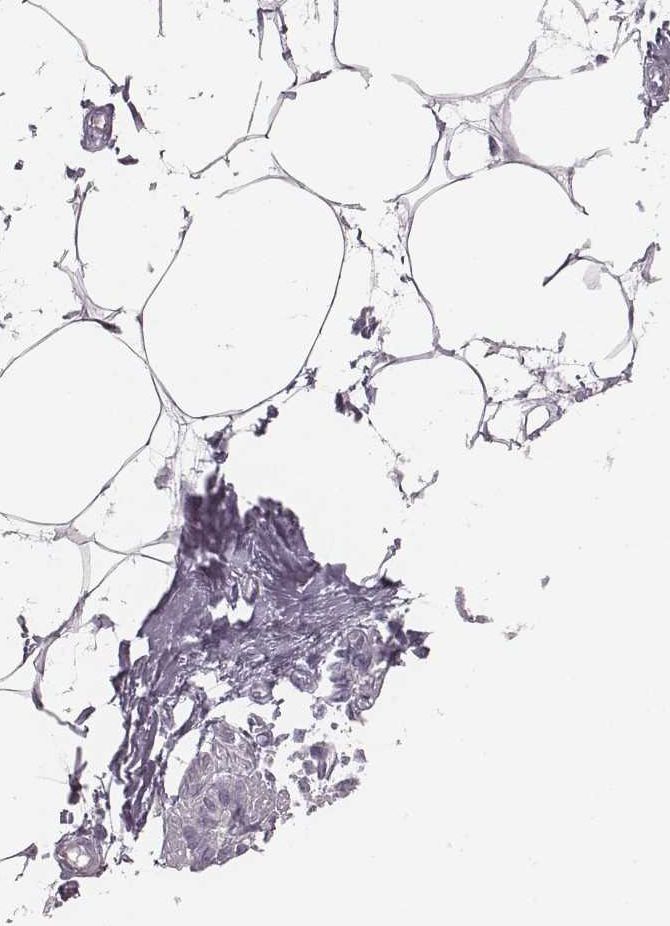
{"staining": {"intensity": "negative", "quantity": "none", "location": "none"}, "tissue": "breast", "cell_type": "Adipocytes", "image_type": "normal", "snomed": [{"axis": "morphology", "description": "Normal tissue, NOS"}, {"axis": "topography", "description": "Breast"}], "caption": "This is a image of immunohistochemistry (IHC) staining of benign breast, which shows no expression in adipocytes. (DAB (3,3'-diaminobenzidine) immunohistochemistry (IHC) with hematoxylin counter stain).", "gene": "SPA17", "patient": {"sex": "female", "age": 45}}